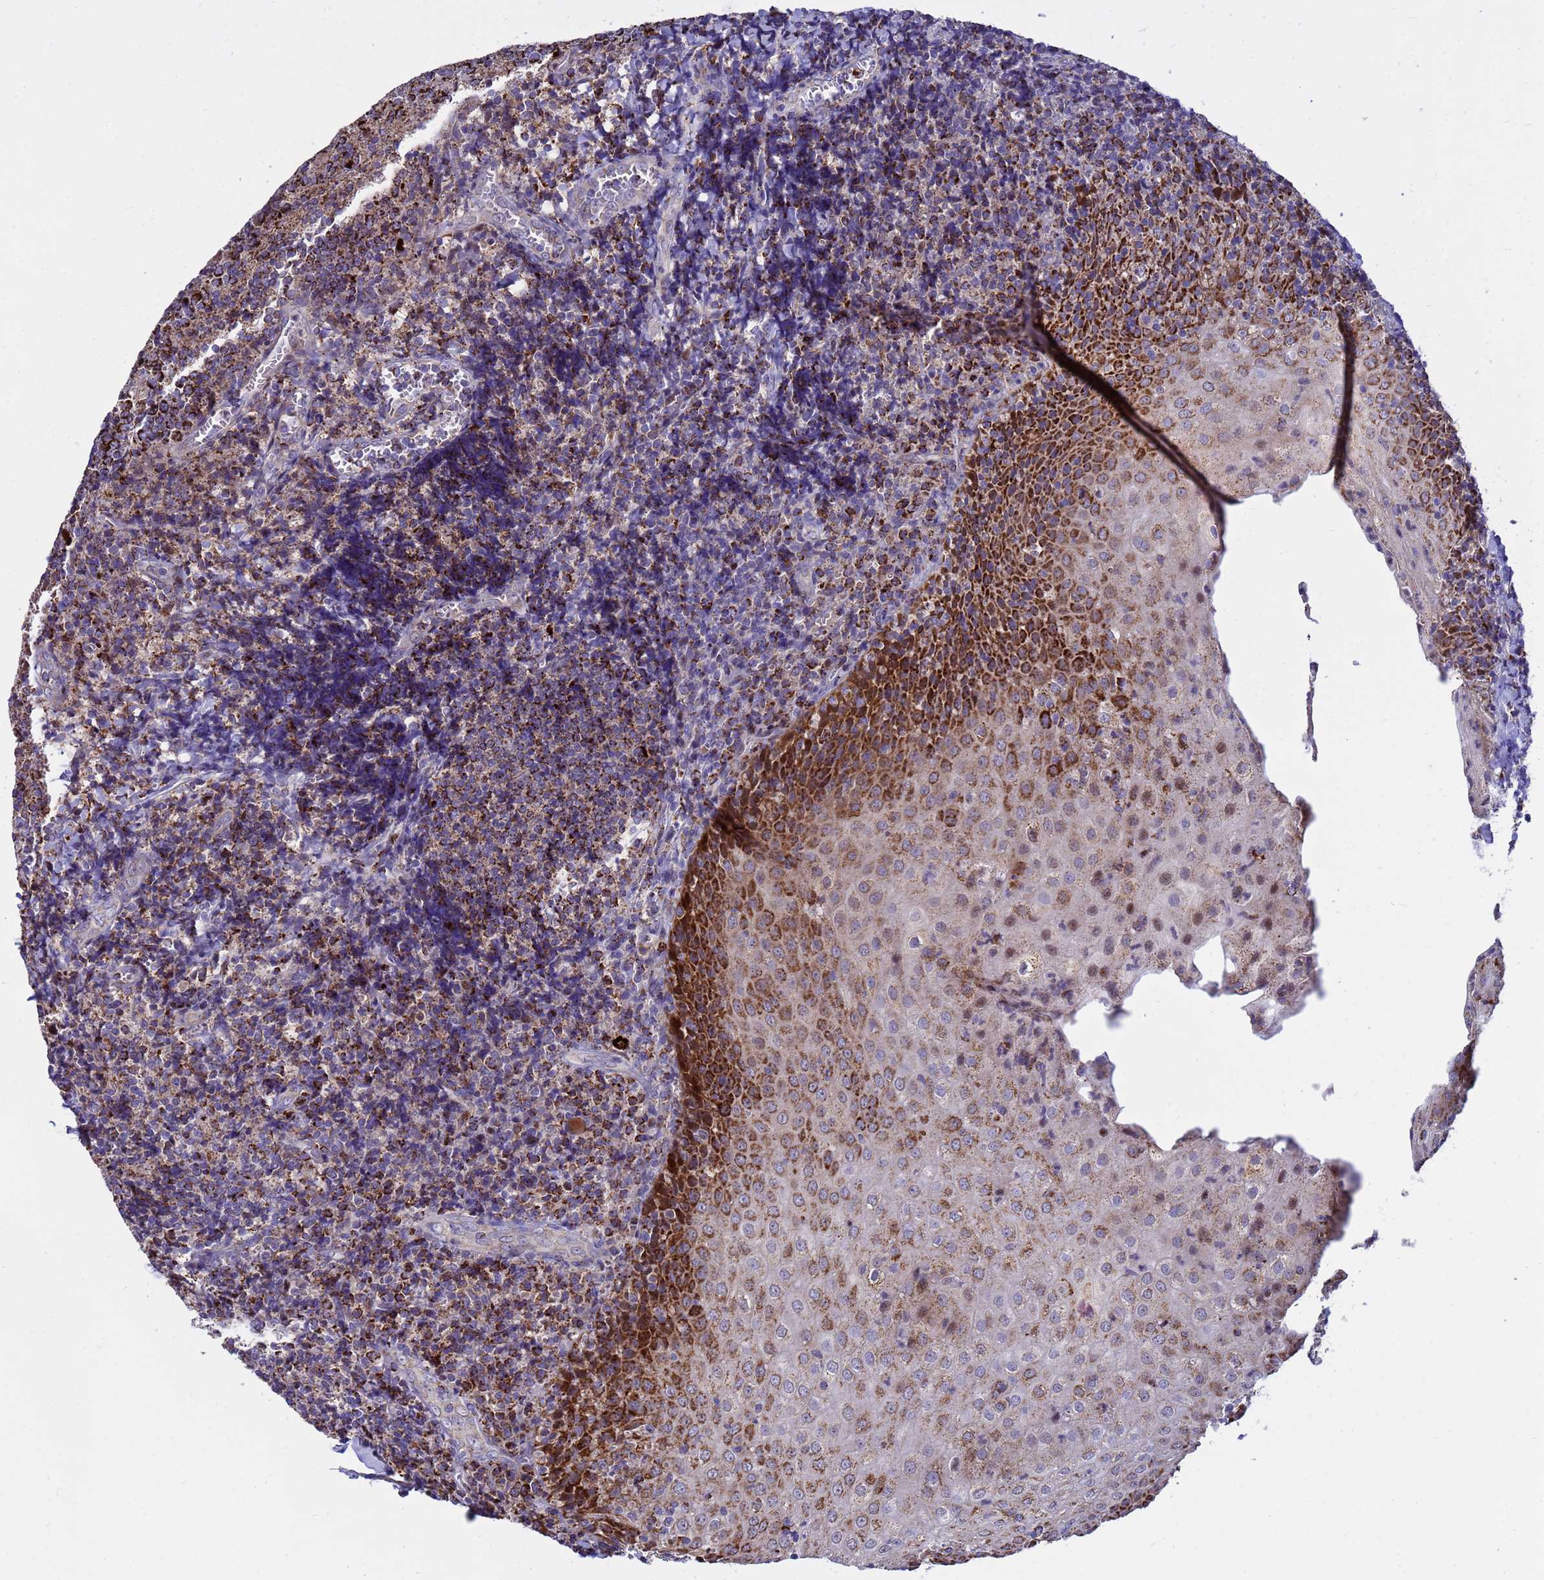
{"staining": {"intensity": "strong", "quantity": "25%-75%", "location": "cytoplasmic/membranous"}, "tissue": "tonsil", "cell_type": "Non-germinal center cells", "image_type": "normal", "snomed": [{"axis": "morphology", "description": "Normal tissue, NOS"}, {"axis": "topography", "description": "Tonsil"}], "caption": "Protein analysis of normal tonsil shows strong cytoplasmic/membranous positivity in about 25%-75% of non-germinal center cells. The staining was performed using DAB, with brown indicating positive protein expression. Nuclei are stained blue with hematoxylin.", "gene": "TUBGCP3", "patient": {"sex": "male", "age": 27}}